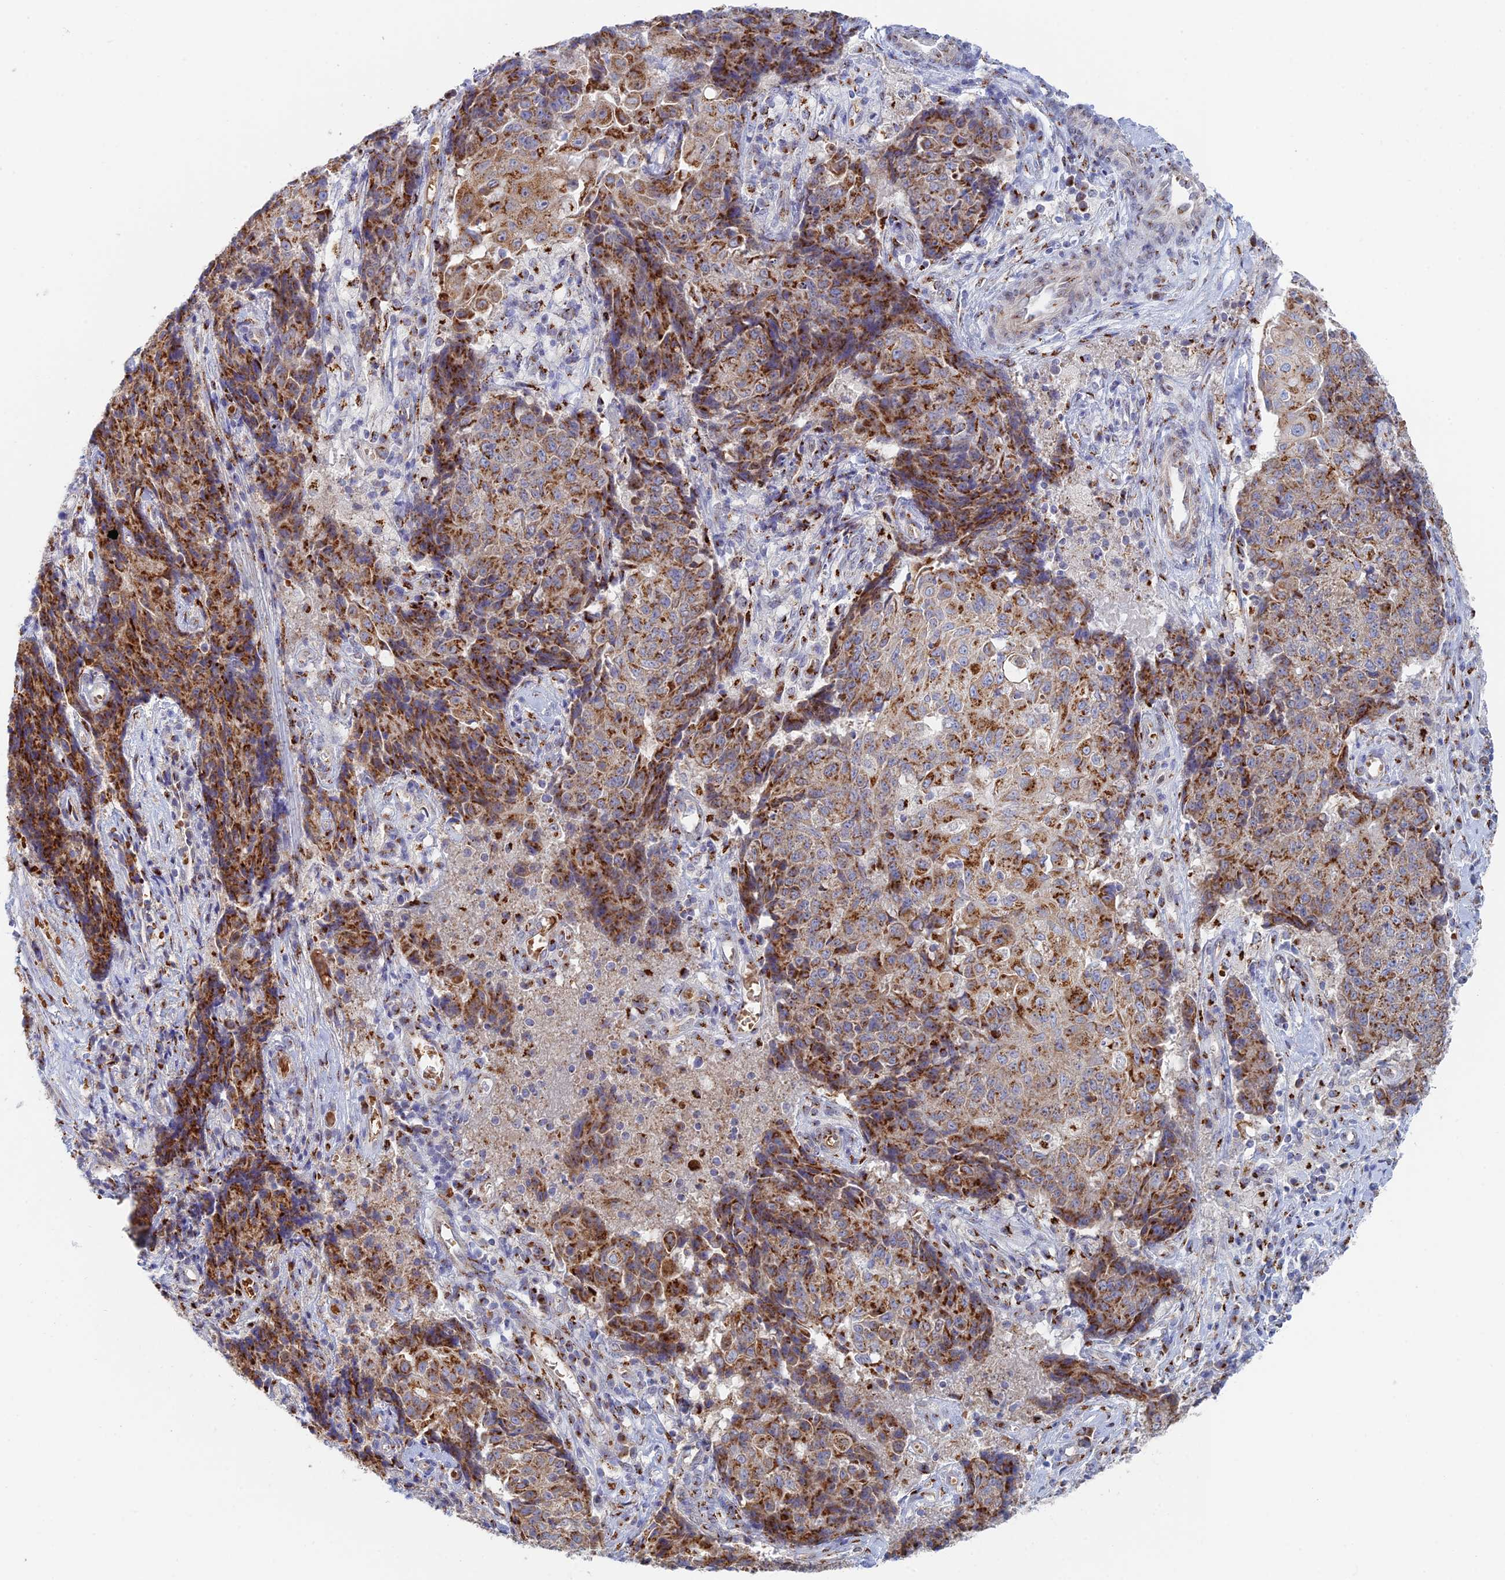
{"staining": {"intensity": "moderate", "quantity": ">75%", "location": "cytoplasmic/membranous"}, "tissue": "ovarian cancer", "cell_type": "Tumor cells", "image_type": "cancer", "snomed": [{"axis": "morphology", "description": "Carcinoma, endometroid"}, {"axis": "topography", "description": "Ovary"}], "caption": "IHC staining of endometroid carcinoma (ovarian), which reveals medium levels of moderate cytoplasmic/membranous staining in approximately >75% of tumor cells indicating moderate cytoplasmic/membranous protein expression. The staining was performed using DAB (3,3'-diaminobenzidine) (brown) for protein detection and nuclei were counterstained in hematoxylin (blue).", "gene": "HS2ST1", "patient": {"sex": "female", "age": 42}}